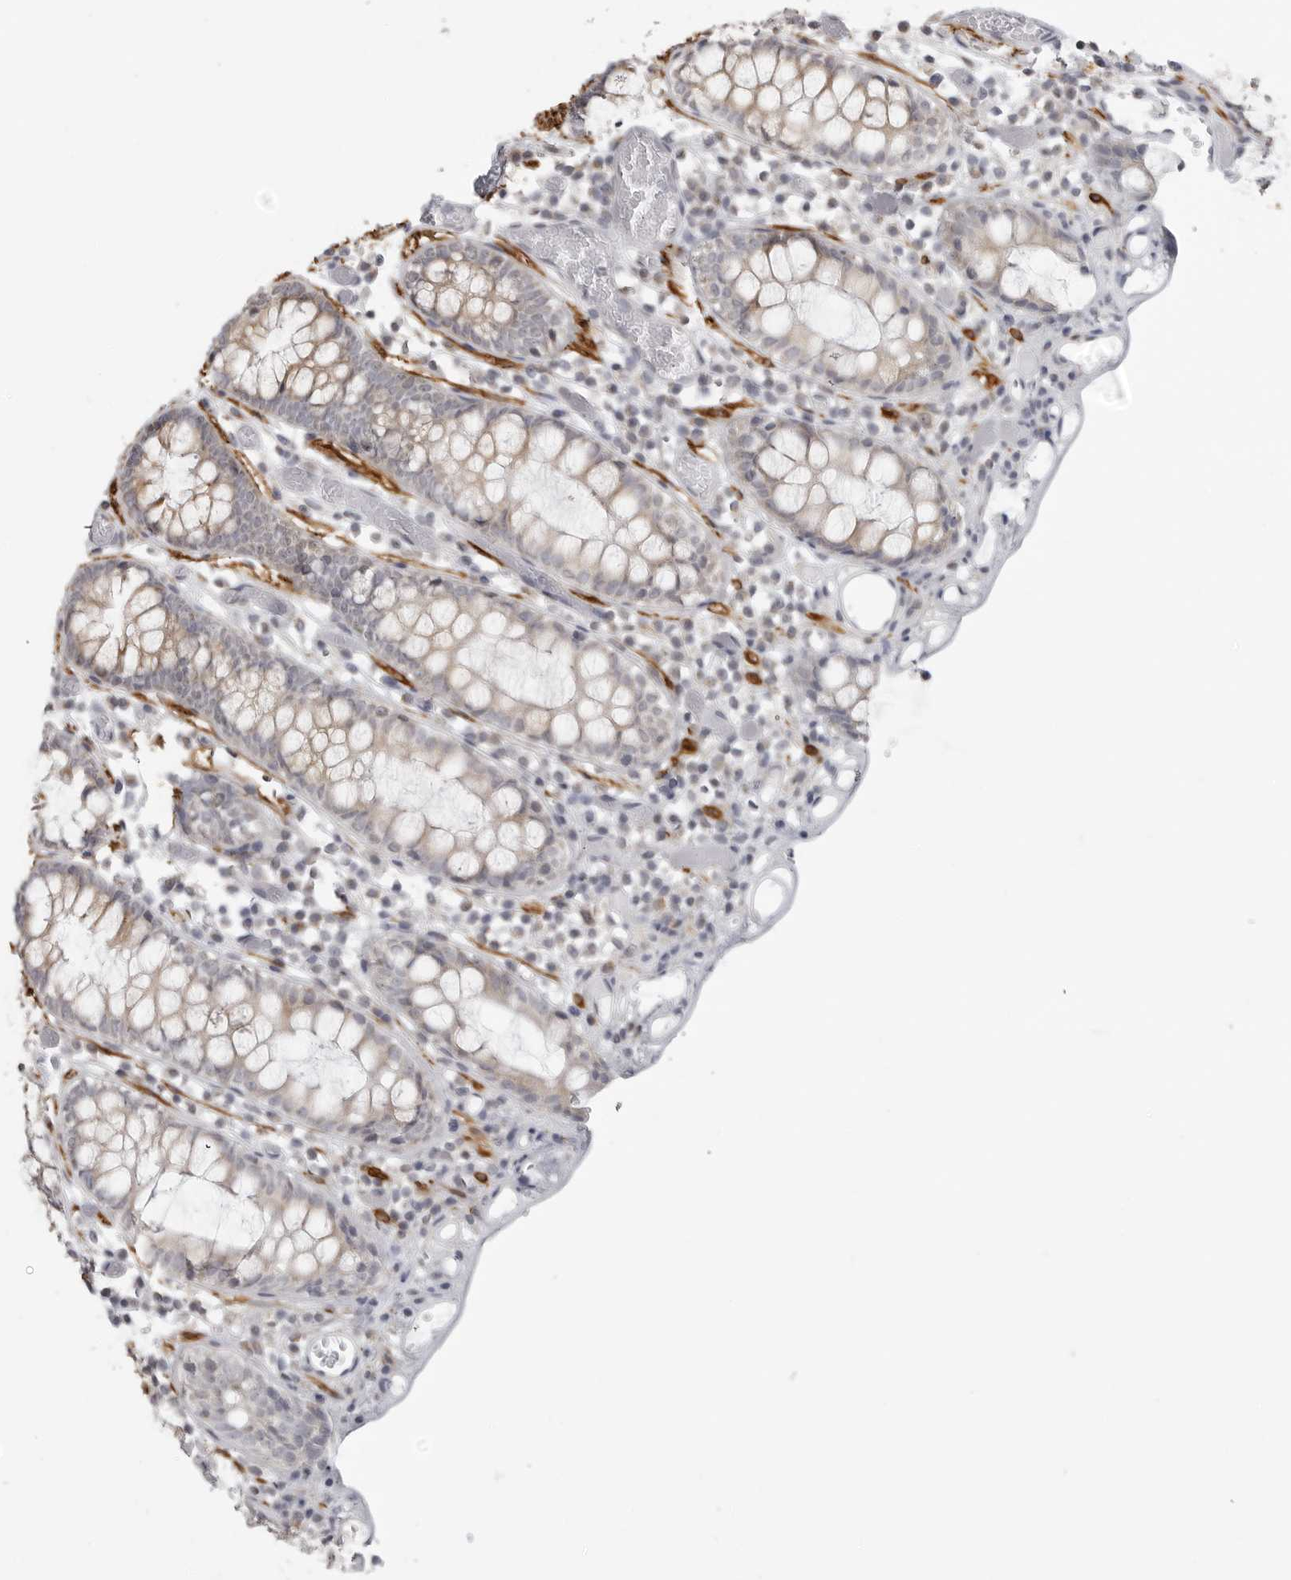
{"staining": {"intensity": "weak", "quantity": ">75%", "location": "cytoplasmic/membranous"}, "tissue": "colon", "cell_type": "Endothelial cells", "image_type": "normal", "snomed": [{"axis": "morphology", "description": "Normal tissue, NOS"}, {"axis": "topography", "description": "Colon"}], "caption": "Endothelial cells reveal low levels of weak cytoplasmic/membranous staining in about >75% of cells in benign colon. (DAB = brown stain, brightfield microscopy at high magnification).", "gene": "MAP7D1", "patient": {"sex": "male", "age": 14}}